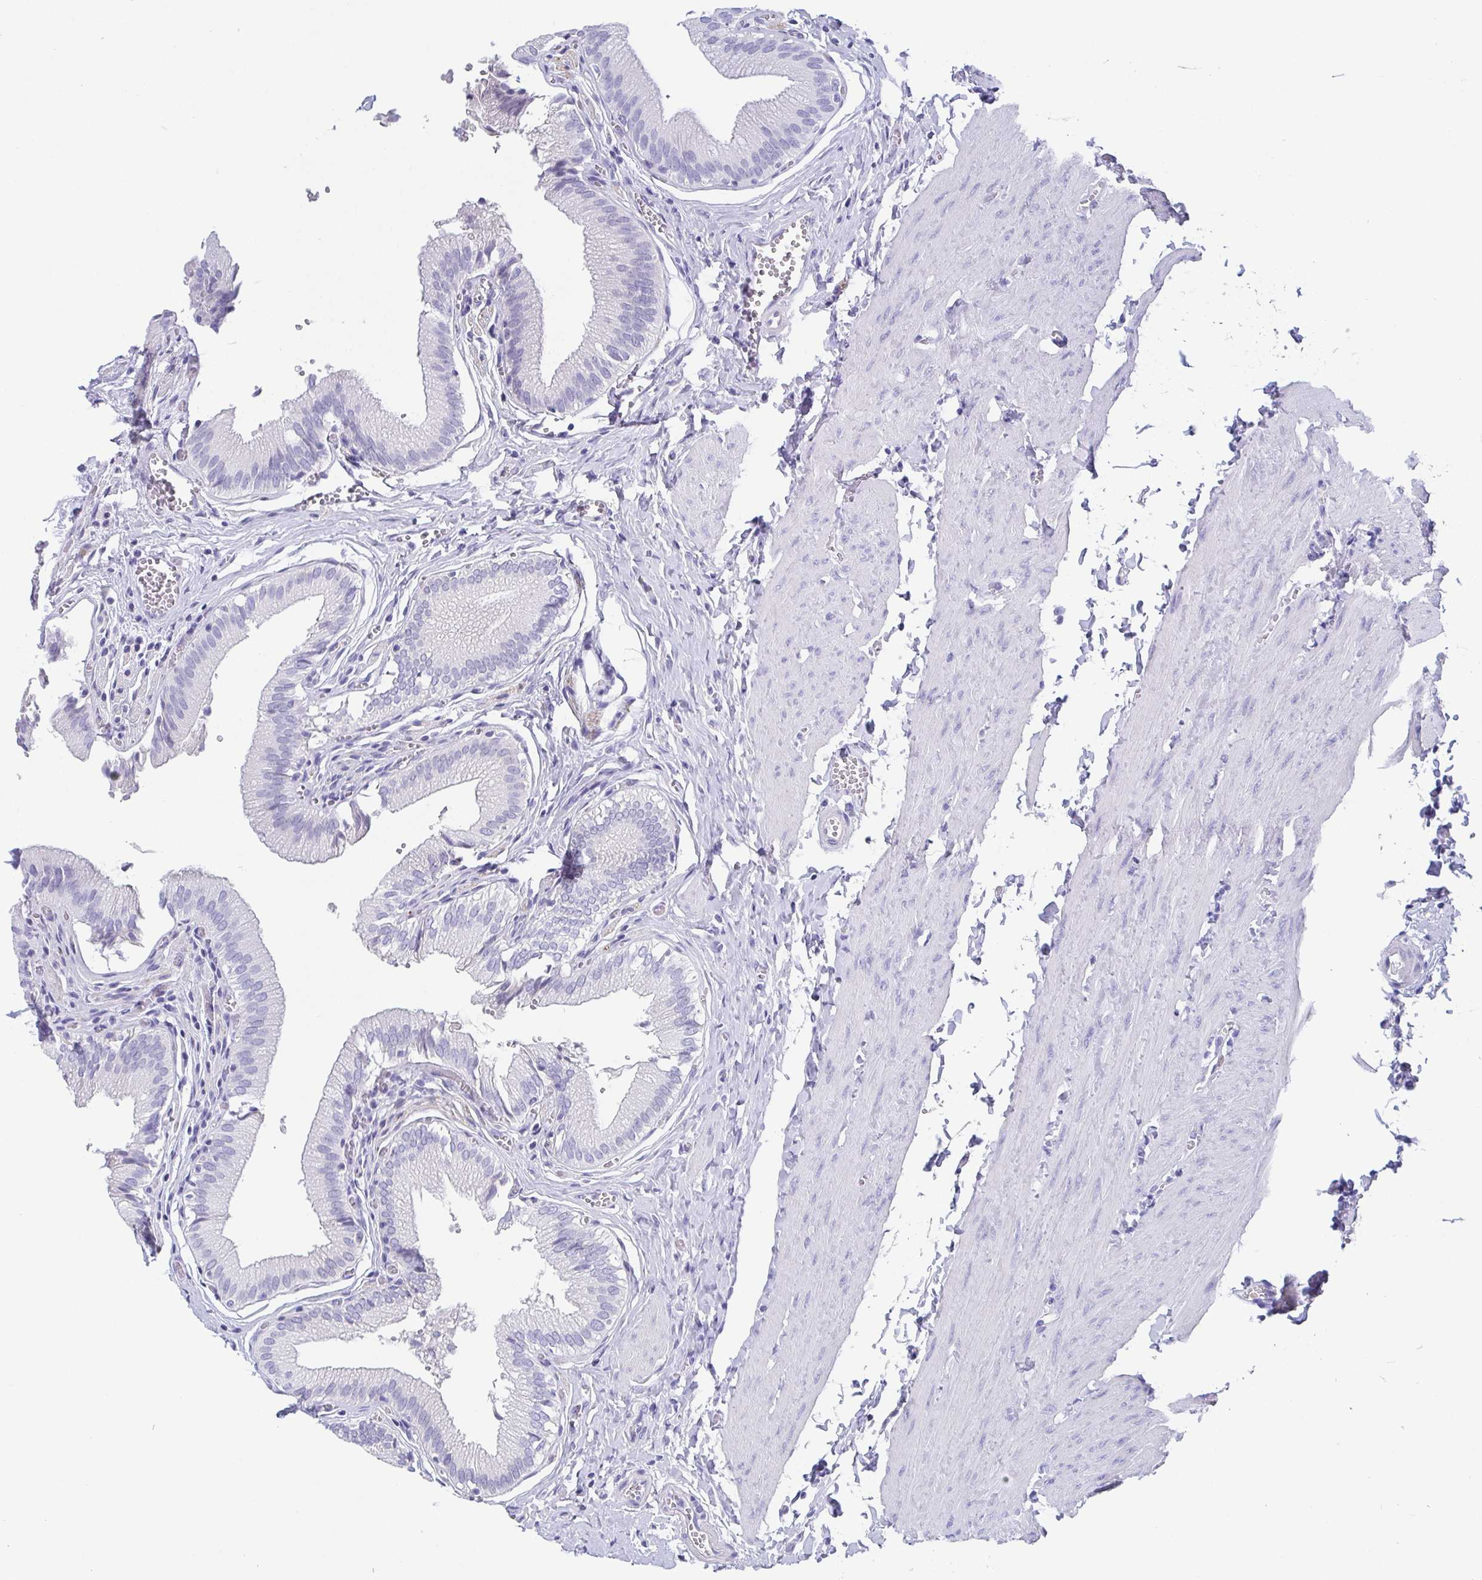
{"staining": {"intensity": "negative", "quantity": "none", "location": "none"}, "tissue": "gallbladder", "cell_type": "Glandular cells", "image_type": "normal", "snomed": [{"axis": "morphology", "description": "Normal tissue, NOS"}, {"axis": "topography", "description": "Gallbladder"}, {"axis": "topography", "description": "Peripheral nerve tissue"}], "caption": "Immunohistochemical staining of unremarkable human gallbladder shows no significant positivity in glandular cells.", "gene": "SCGN", "patient": {"sex": "male", "age": 17}}